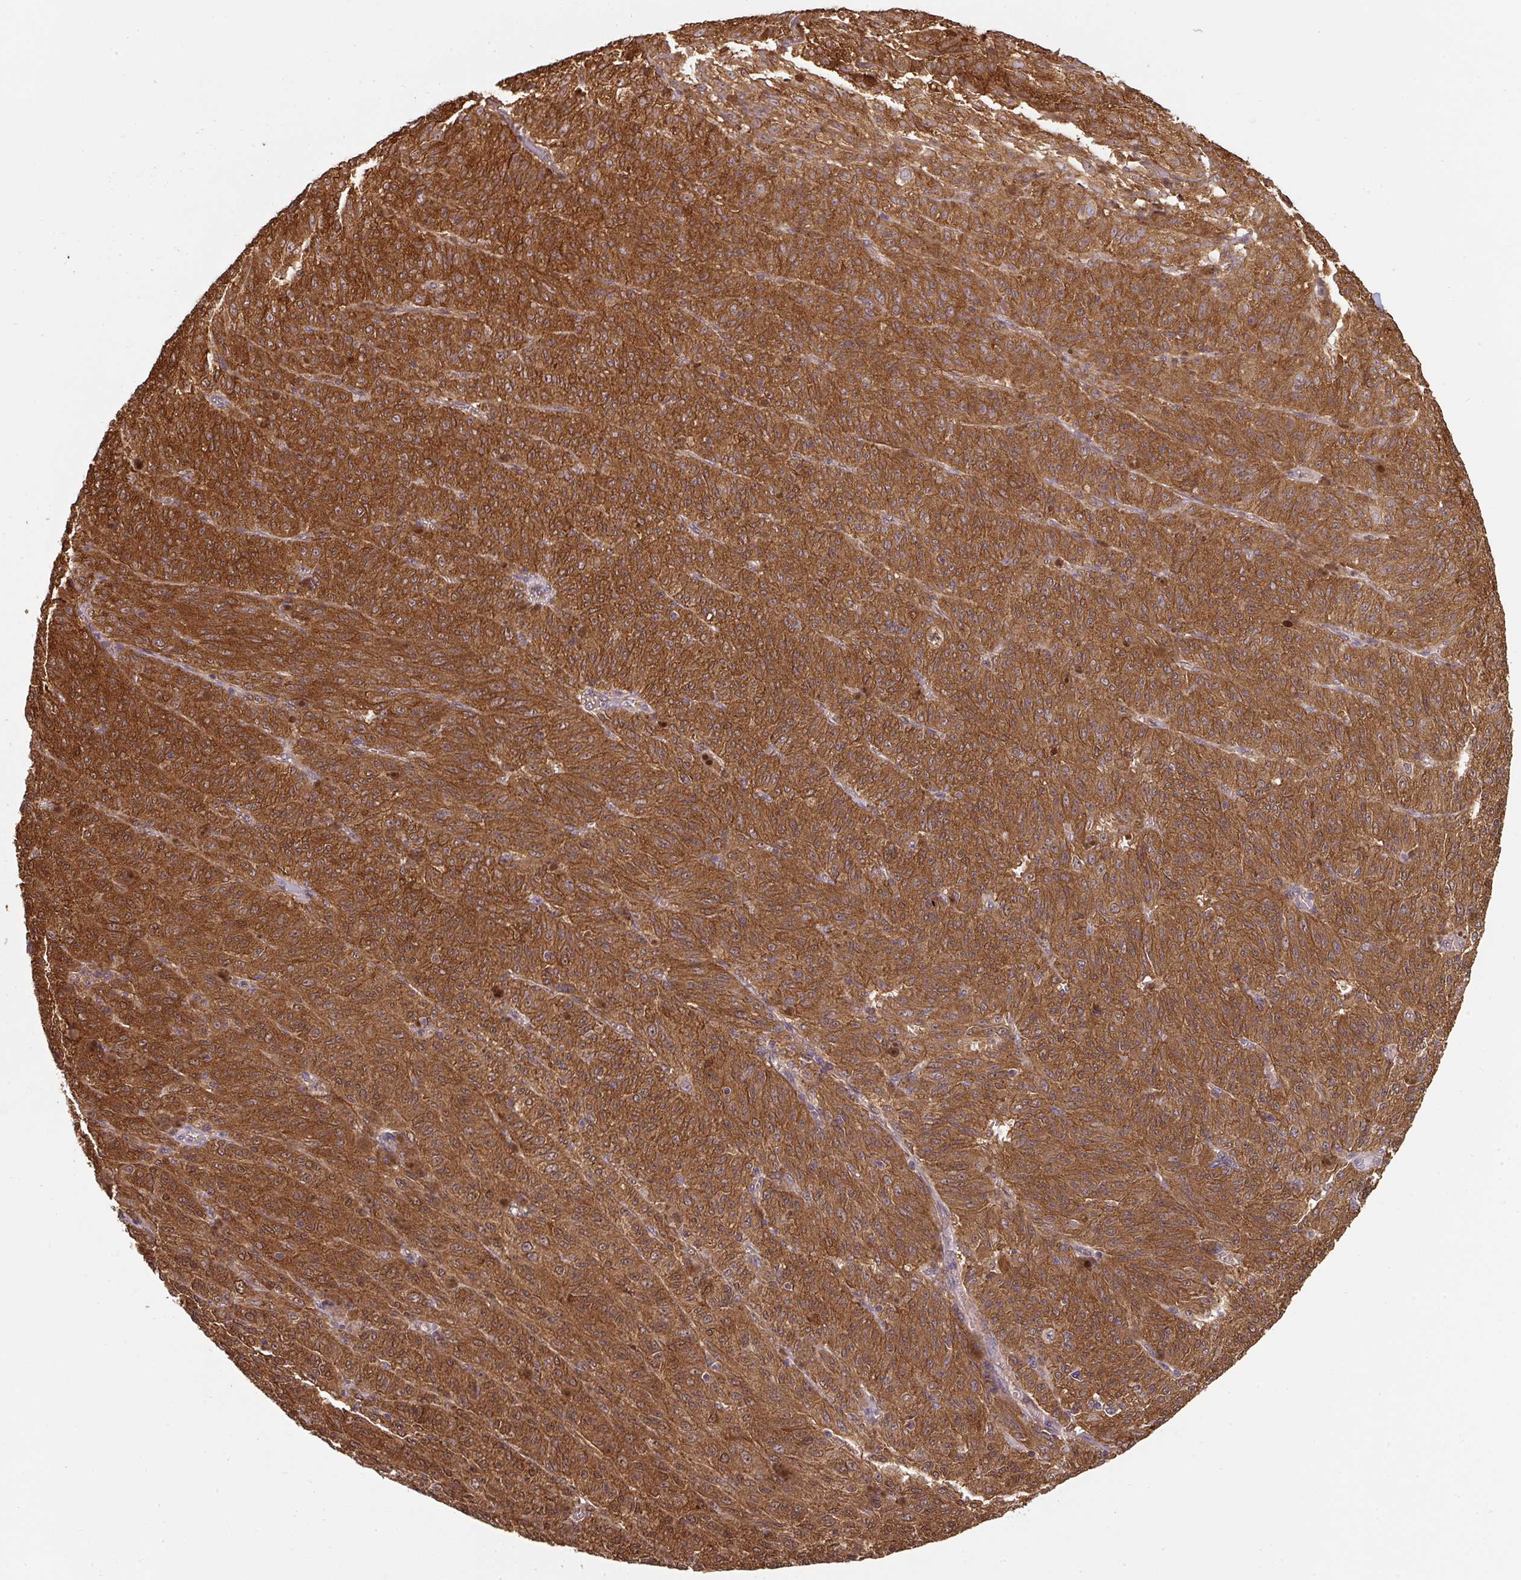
{"staining": {"intensity": "strong", "quantity": ">75%", "location": "cytoplasmic/membranous"}, "tissue": "melanoma", "cell_type": "Tumor cells", "image_type": "cancer", "snomed": [{"axis": "morphology", "description": "Malignant melanoma, NOS"}, {"axis": "topography", "description": "Skin"}], "caption": "A photomicrograph of melanoma stained for a protein shows strong cytoplasmic/membranous brown staining in tumor cells.", "gene": "ST13", "patient": {"sex": "female", "age": 52}}